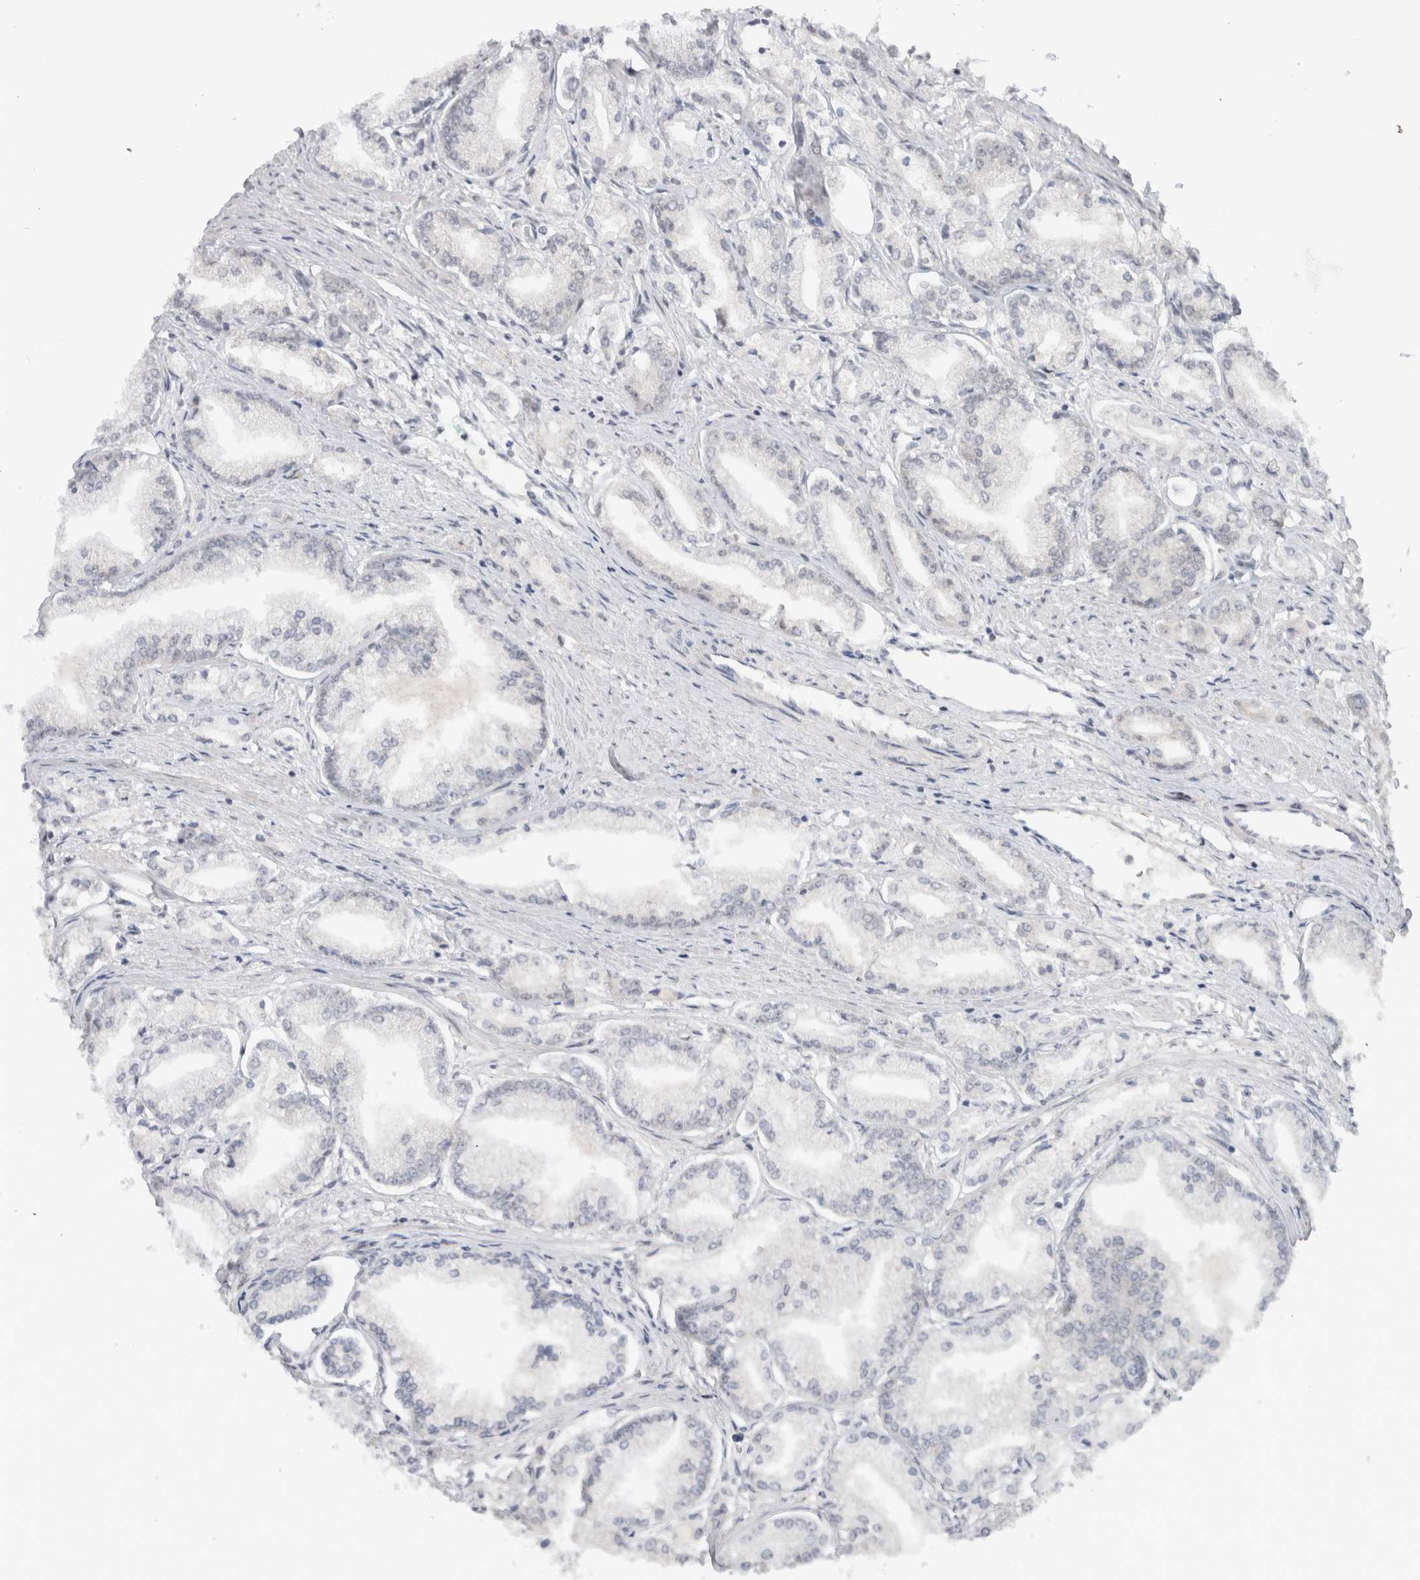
{"staining": {"intensity": "negative", "quantity": "none", "location": "none"}, "tissue": "prostate cancer", "cell_type": "Tumor cells", "image_type": "cancer", "snomed": [{"axis": "morphology", "description": "Adenocarcinoma, Low grade"}, {"axis": "topography", "description": "Prostate"}], "caption": "Immunohistochemistry histopathology image of human prostate cancer (adenocarcinoma (low-grade)) stained for a protein (brown), which shows no positivity in tumor cells.", "gene": "HESX1", "patient": {"sex": "male", "age": 52}}